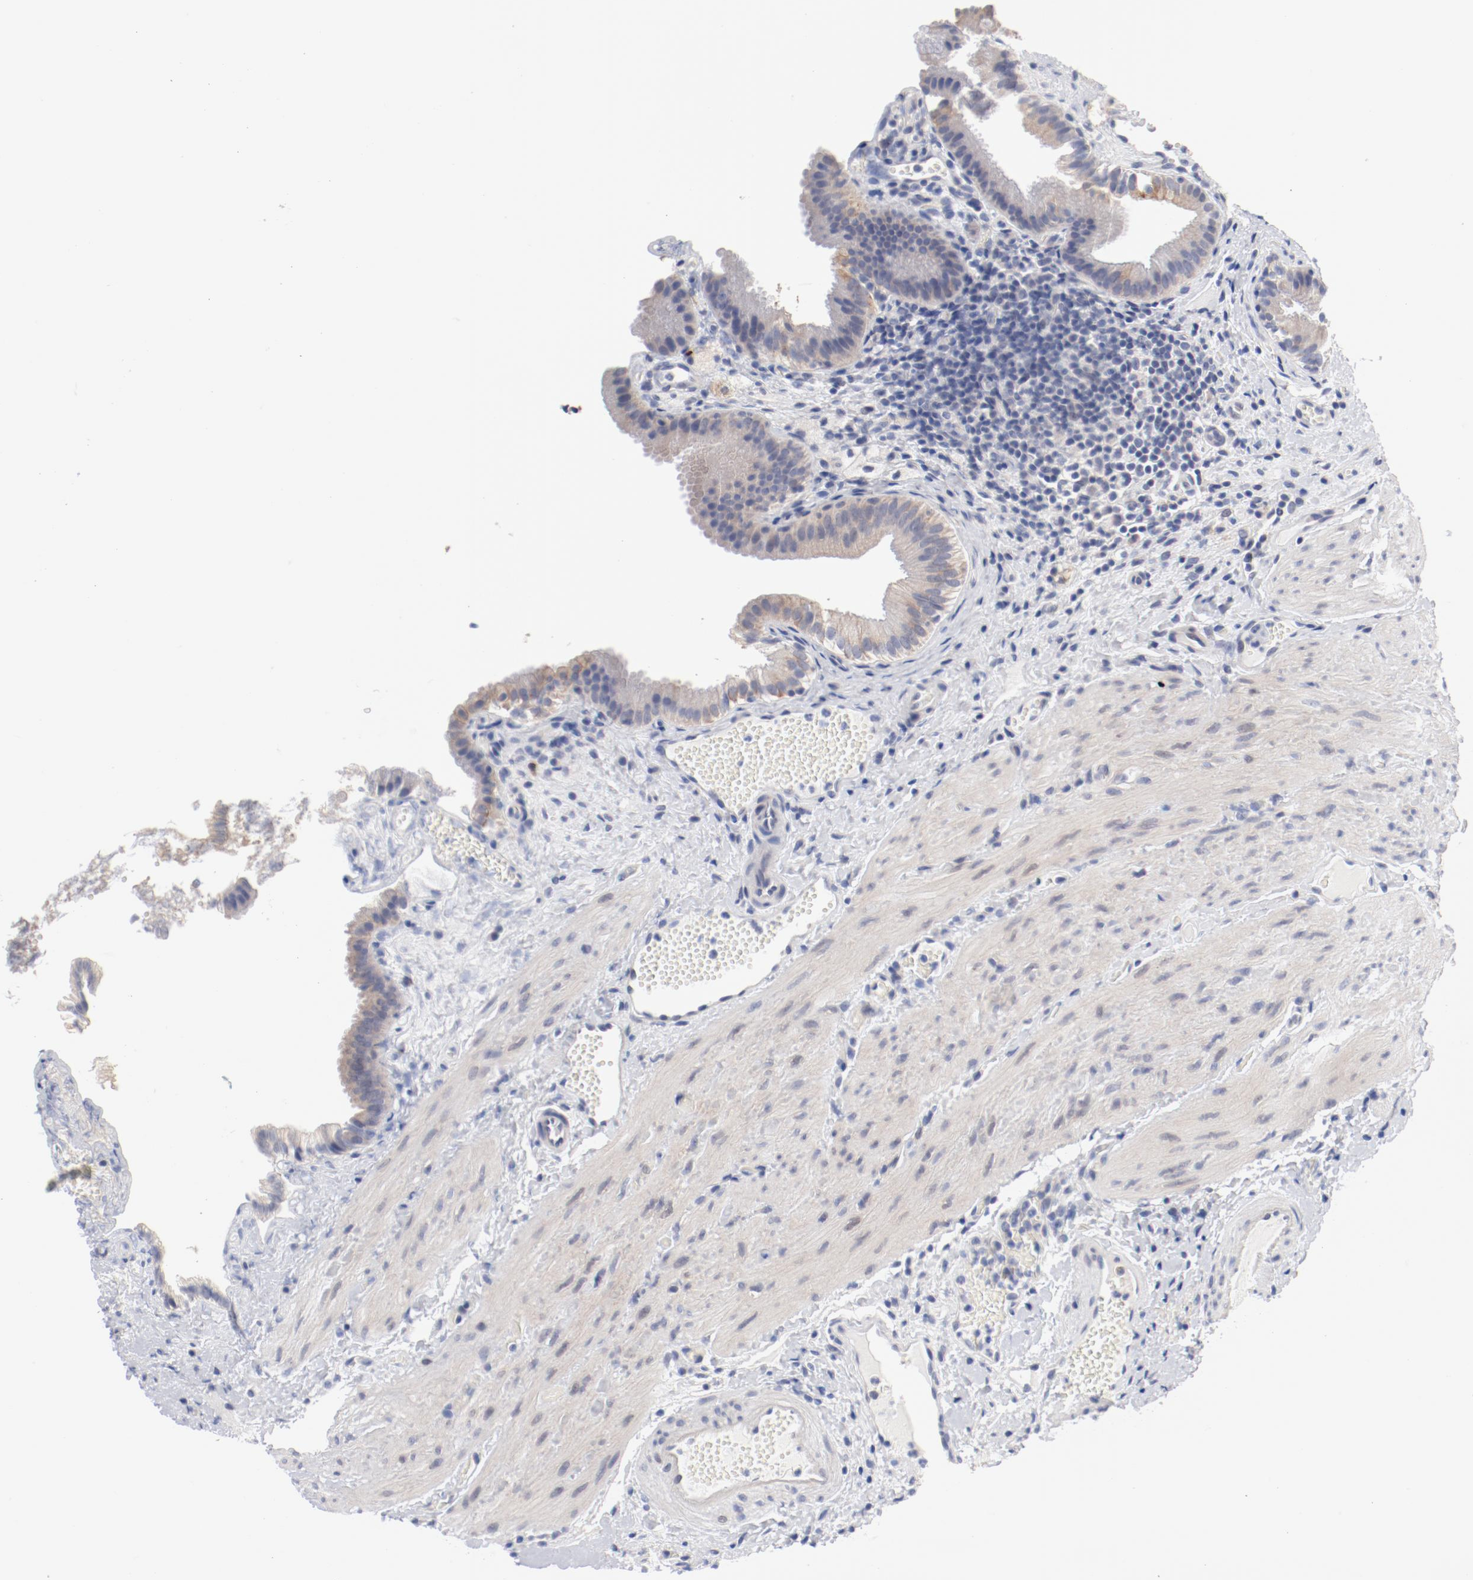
{"staining": {"intensity": "weak", "quantity": ">75%", "location": "cytoplasmic/membranous"}, "tissue": "gallbladder", "cell_type": "Glandular cells", "image_type": "normal", "snomed": [{"axis": "morphology", "description": "Normal tissue, NOS"}, {"axis": "topography", "description": "Gallbladder"}], "caption": "Normal gallbladder reveals weak cytoplasmic/membranous positivity in approximately >75% of glandular cells The staining is performed using DAB (3,3'-diaminobenzidine) brown chromogen to label protein expression. The nuclei are counter-stained blue using hematoxylin..", "gene": "GPR143", "patient": {"sex": "female", "age": 24}}